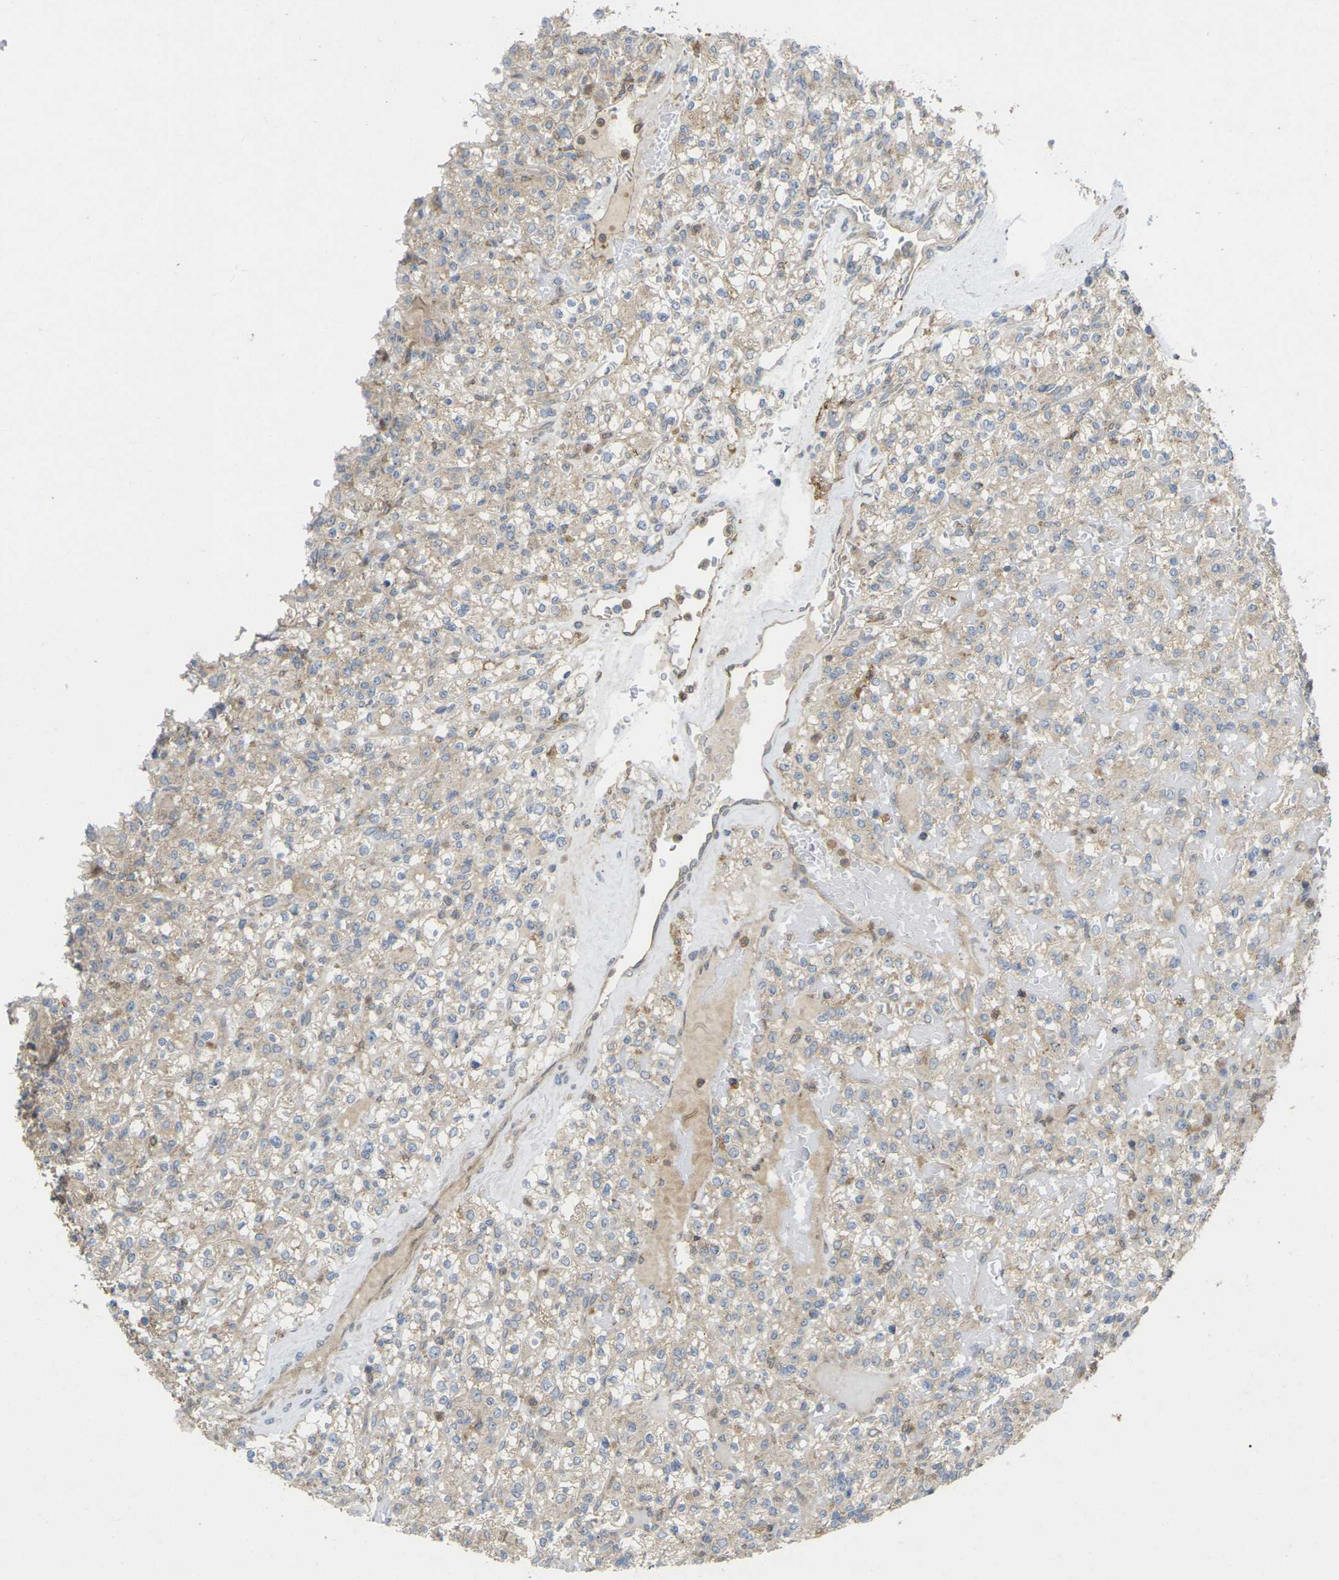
{"staining": {"intensity": "weak", "quantity": ">75%", "location": "cytoplasmic/membranous"}, "tissue": "renal cancer", "cell_type": "Tumor cells", "image_type": "cancer", "snomed": [{"axis": "morphology", "description": "Normal tissue, NOS"}, {"axis": "morphology", "description": "Adenocarcinoma, NOS"}, {"axis": "topography", "description": "Kidney"}], "caption": "Immunohistochemistry (IHC) staining of renal adenocarcinoma, which demonstrates low levels of weak cytoplasmic/membranous expression in about >75% of tumor cells indicating weak cytoplasmic/membranous protein expression. The staining was performed using DAB (3,3'-diaminobenzidine) (brown) for protein detection and nuclei were counterstained in hematoxylin (blue).", "gene": "TIAM1", "patient": {"sex": "female", "age": 72}}